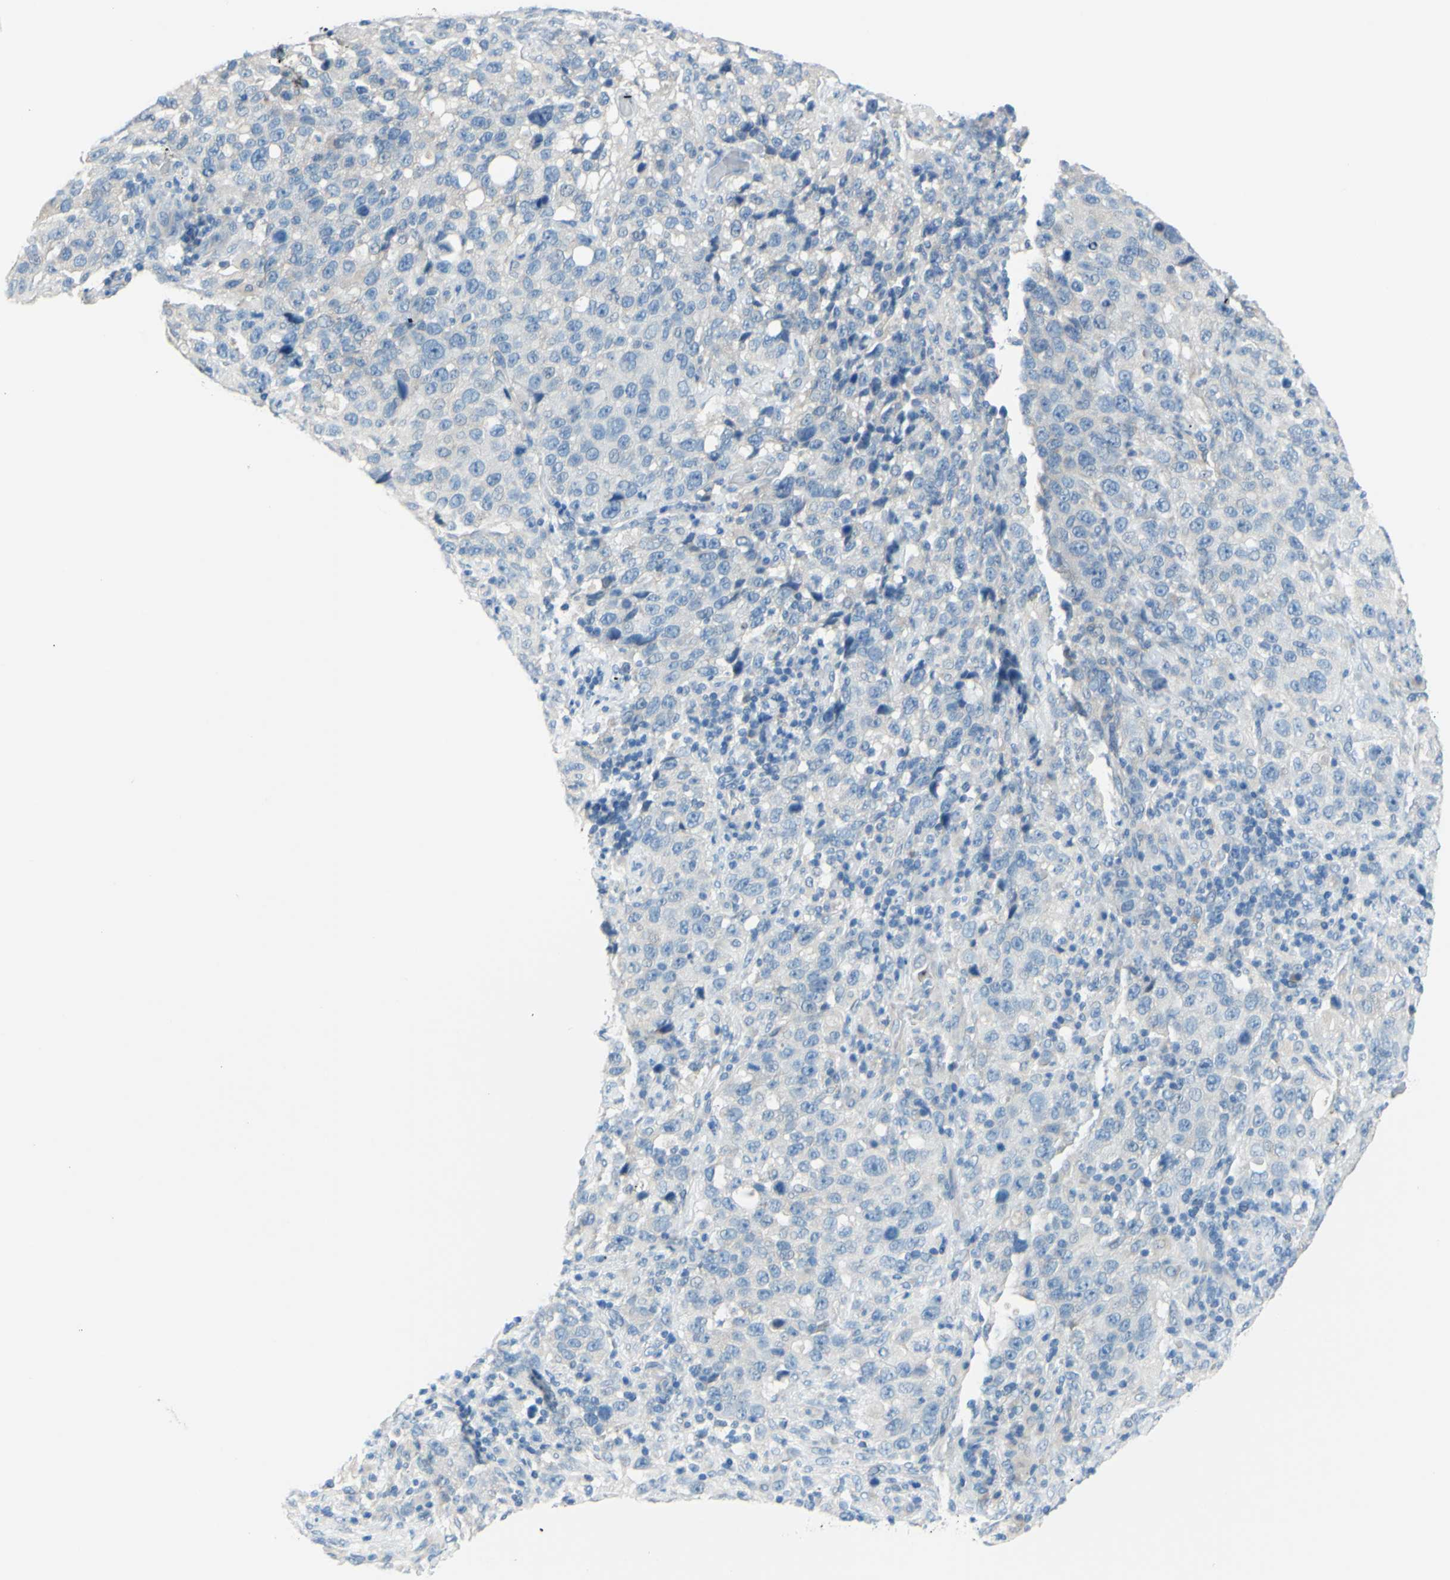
{"staining": {"intensity": "negative", "quantity": "none", "location": "none"}, "tissue": "stomach cancer", "cell_type": "Tumor cells", "image_type": "cancer", "snomed": [{"axis": "morphology", "description": "Normal tissue, NOS"}, {"axis": "morphology", "description": "Adenocarcinoma, NOS"}, {"axis": "topography", "description": "Stomach"}], "caption": "Tumor cells are negative for protein expression in human stomach cancer.", "gene": "SLC1A2", "patient": {"sex": "male", "age": 48}}